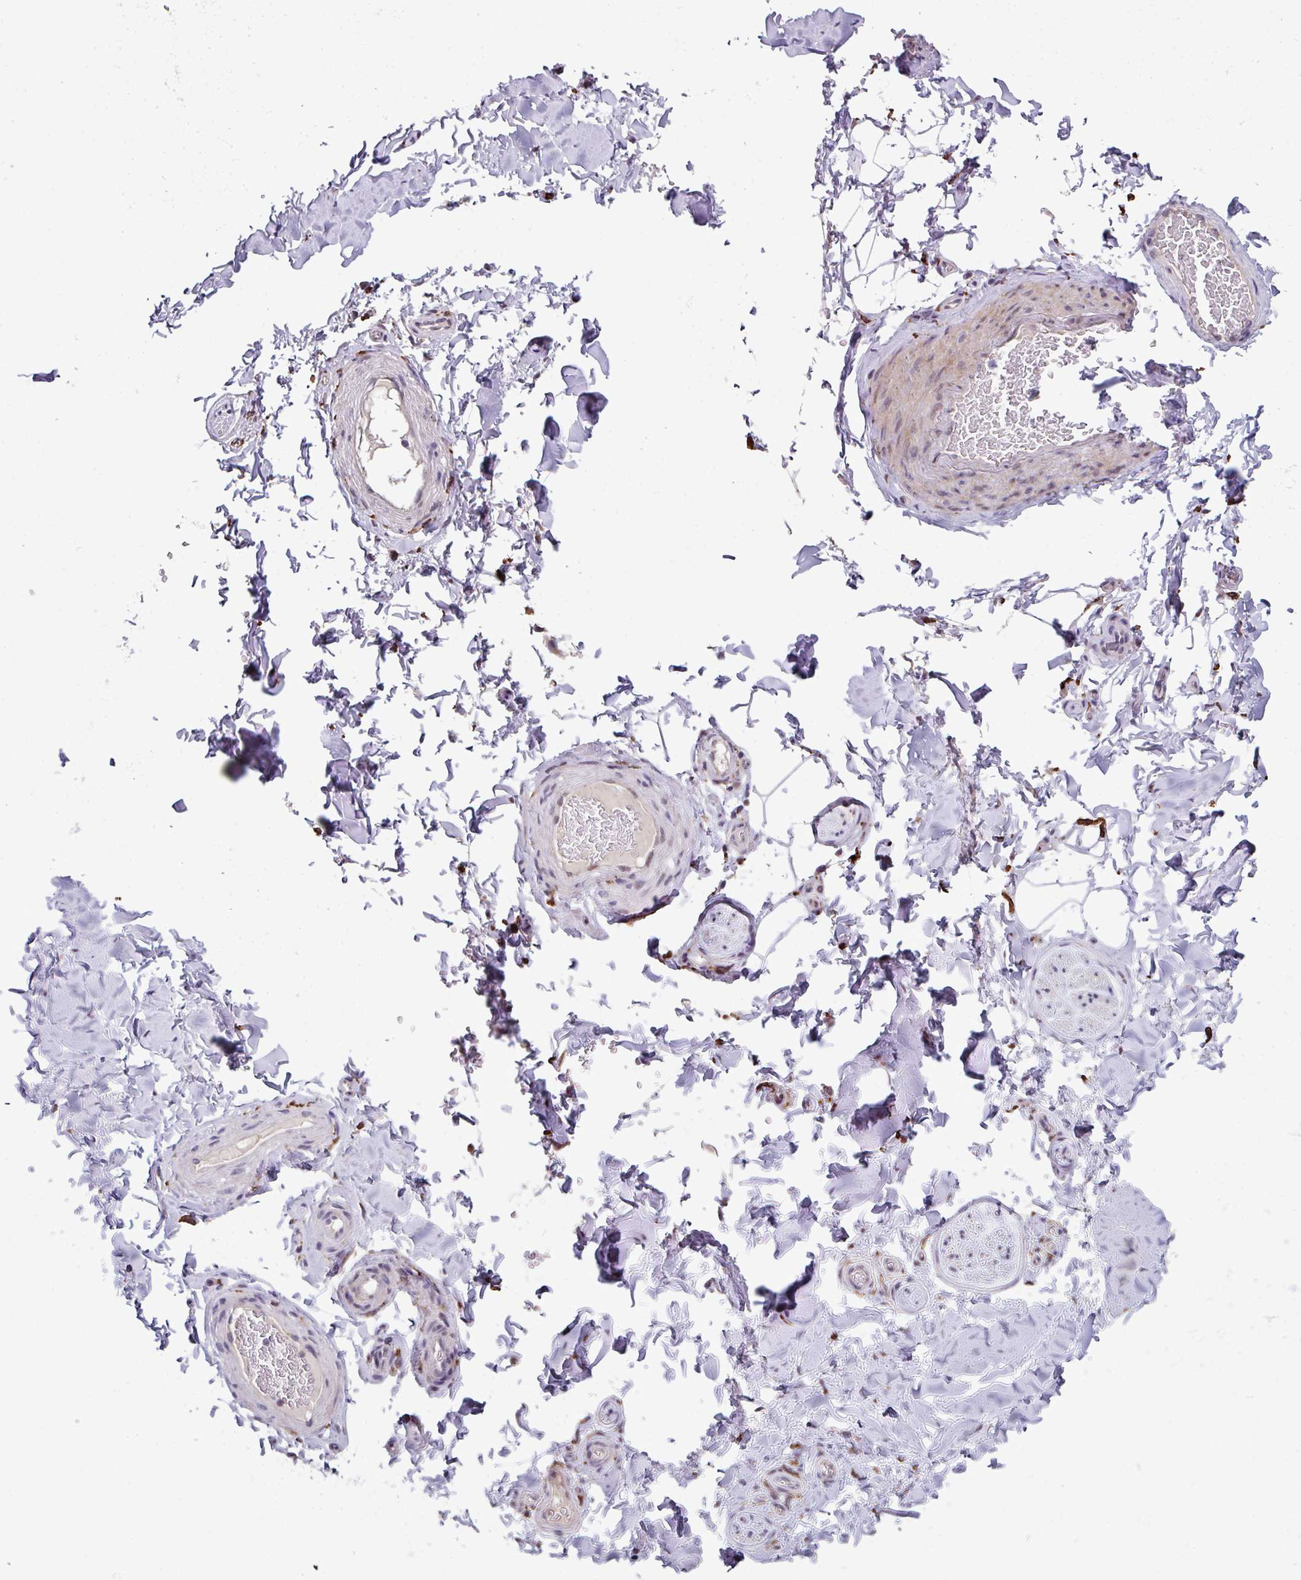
{"staining": {"intensity": "negative", "quantity": "none", "location": "none"}, "tissue": "adipose tissue", "cell_type": "Adipocytes", "image_type": "normal", "snomed": [{"axis": "morphology", "description": "Normal tissue, NOS"}, {"axis": "topography", "description": "Soft tissue"}, {"axis": "topography", "description": "Adipose tissue"}, {"axis": "topography", "description": "Vascular tissue"}, {"axis": "topography", "description": "Peripheral nerve tissue"}], "caption": "IHC of unremarkable human adipose tissue displays no positivity in adipocytes.", "gene": "BMS1", "patient": {"sex": "male", "age": 46}}